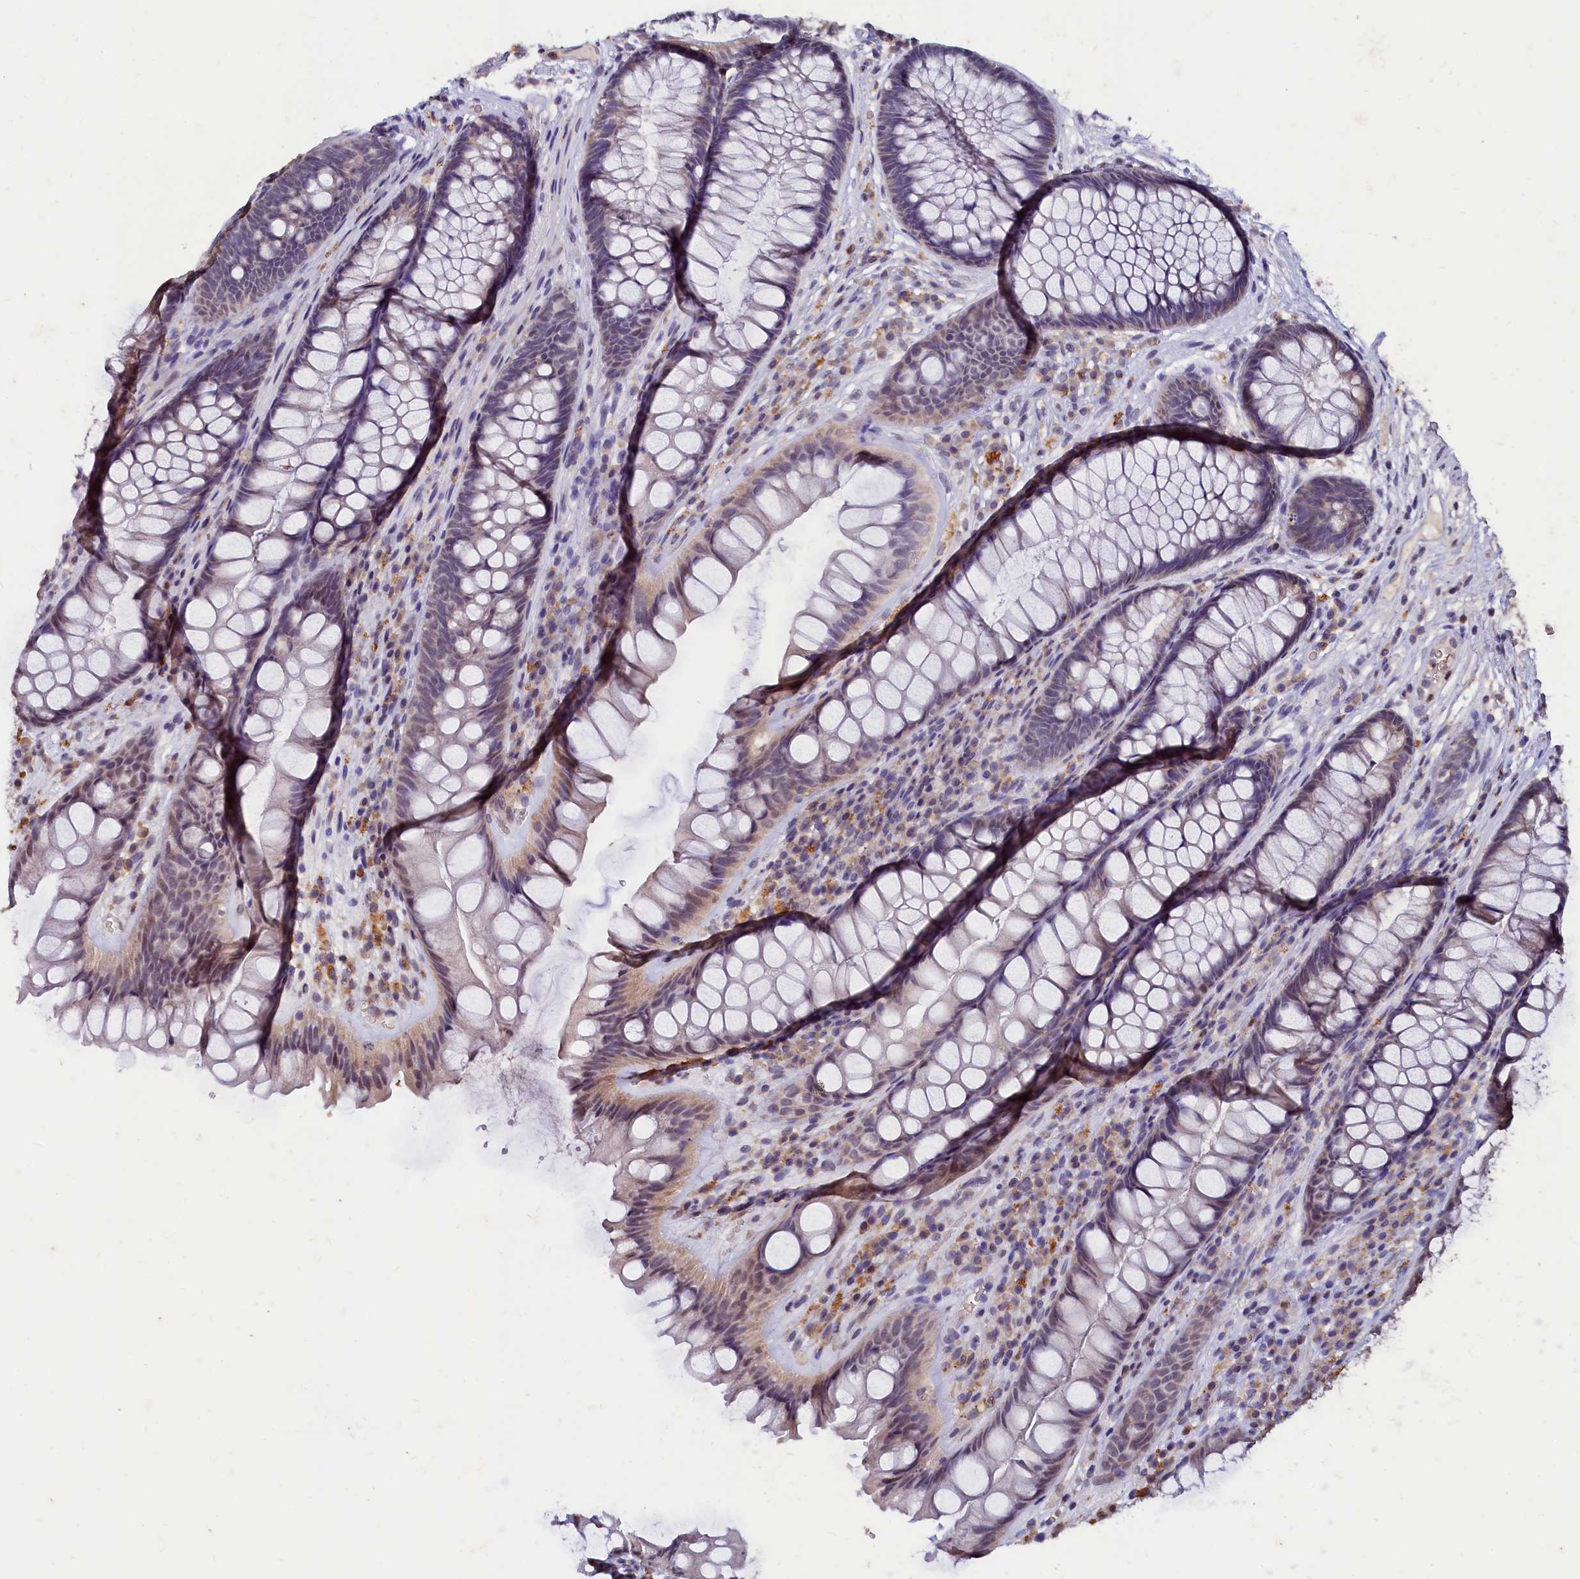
{"staining": {"intensity": "weak", "quantity": "<25%", "location": "cytoplasmic/membranous"}, "tissue": "rectum", "cell_type": "Glandular cells", "image_type": "normal", "snomed": [{"axis": "morphology", "description": "Normal tissue, NOS"}, {"axis": "topography", "description": "Rectum"}], "caption": "IHC of normal rectum displays no expression in glandular cells.", "gene": "CSTPP1", "patient": {"sex": "male", "age": 74}}